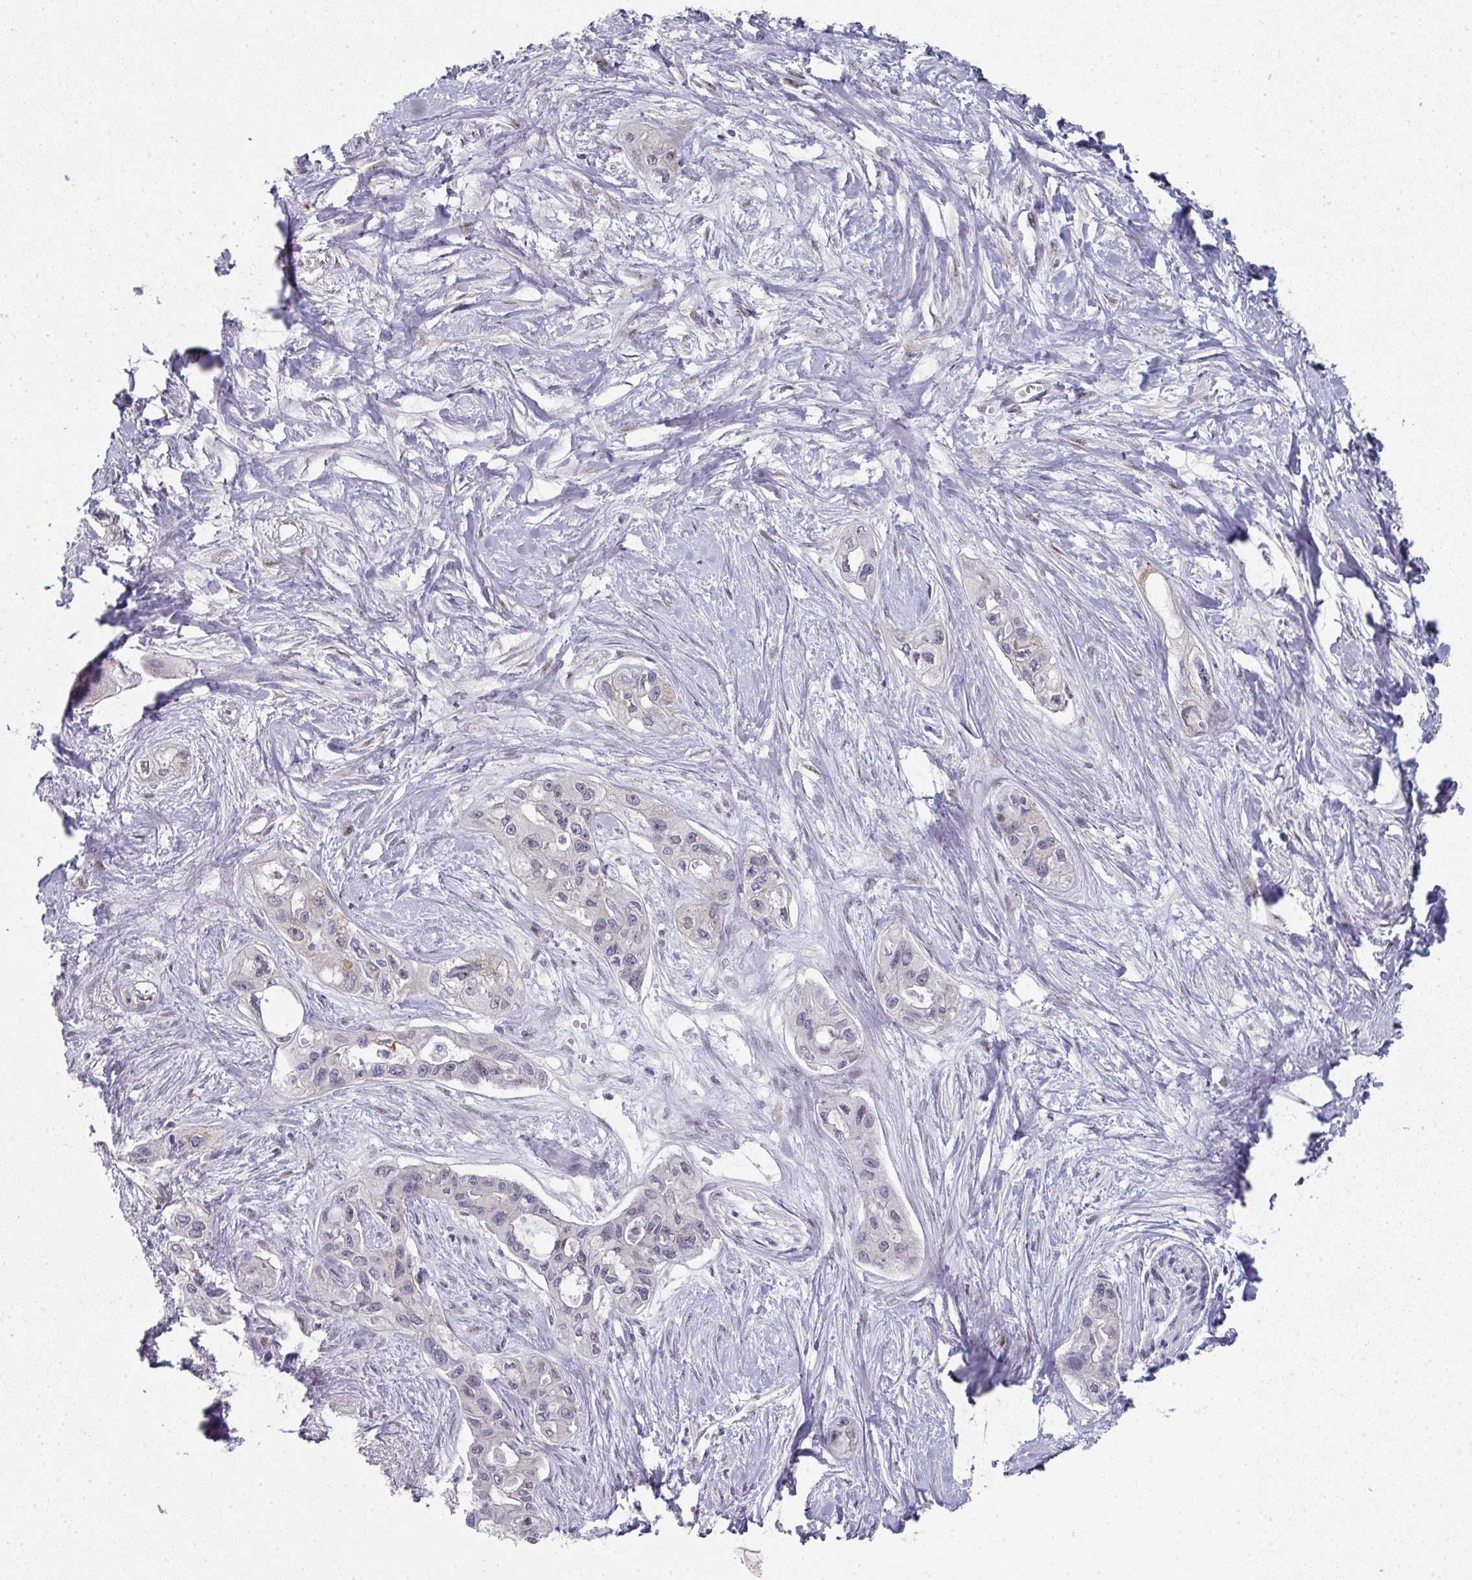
{"staining": {"intensity": "negative", "quantity": "none", "location": "none"}, "tissue": "pancreatic cancer", "cell_type": "Tumor cells", "image_type": "cancer", "snomed": [{"axis": "morphology", "description": "Adenocarcinoma, NOS"}, {"axis": "topography", "description": "Pancreas"}], "caption": "High power microscopy photomicrograph of an IHC image of pancreatic adenocarcinoma, revealing no significant staining in tumor cells.", "gene": "TMCC1", "patient": {"sex": "female", "age": 50}}